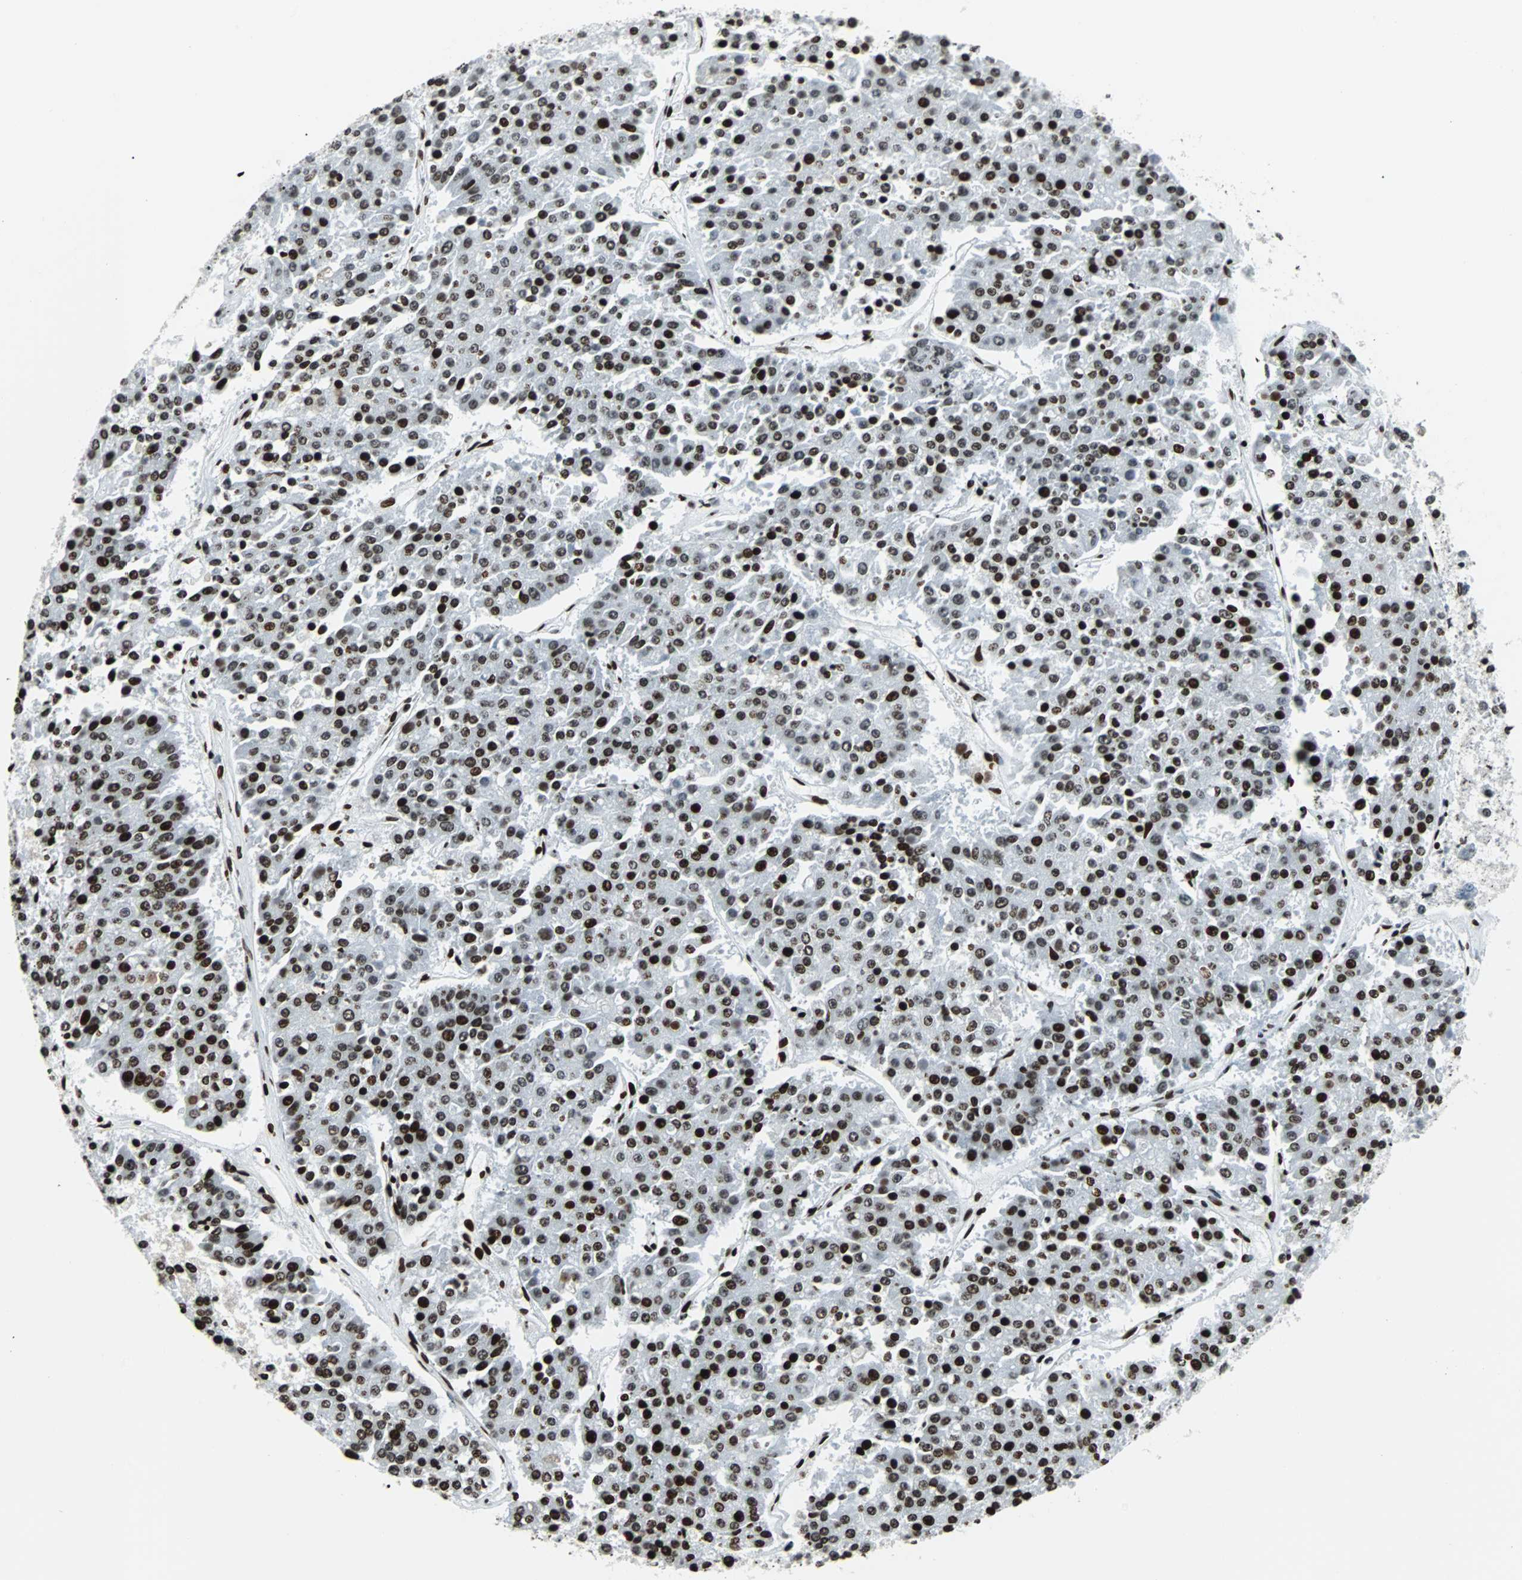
{"staining": {"intensity": "strong", "quantity": ">75%", "location": "nuclear"}, "tissue": "pancreatic cancer", "cell_type": "Tumor cells", "image_type": "cancer", "snomed": [{"axis": "morphology", "description": "Adenocarcinoma, NOS"}, {"axis": "topography", "description": "Pancreas"}], "caption": "This is an image of immunohistochemistry staining of pancreatic adenocarcinoma, which shows strong staining in the nuclear of tumor cells.", "gene": "ZNF131", "patient": {"sex": "male", "age": 50}}